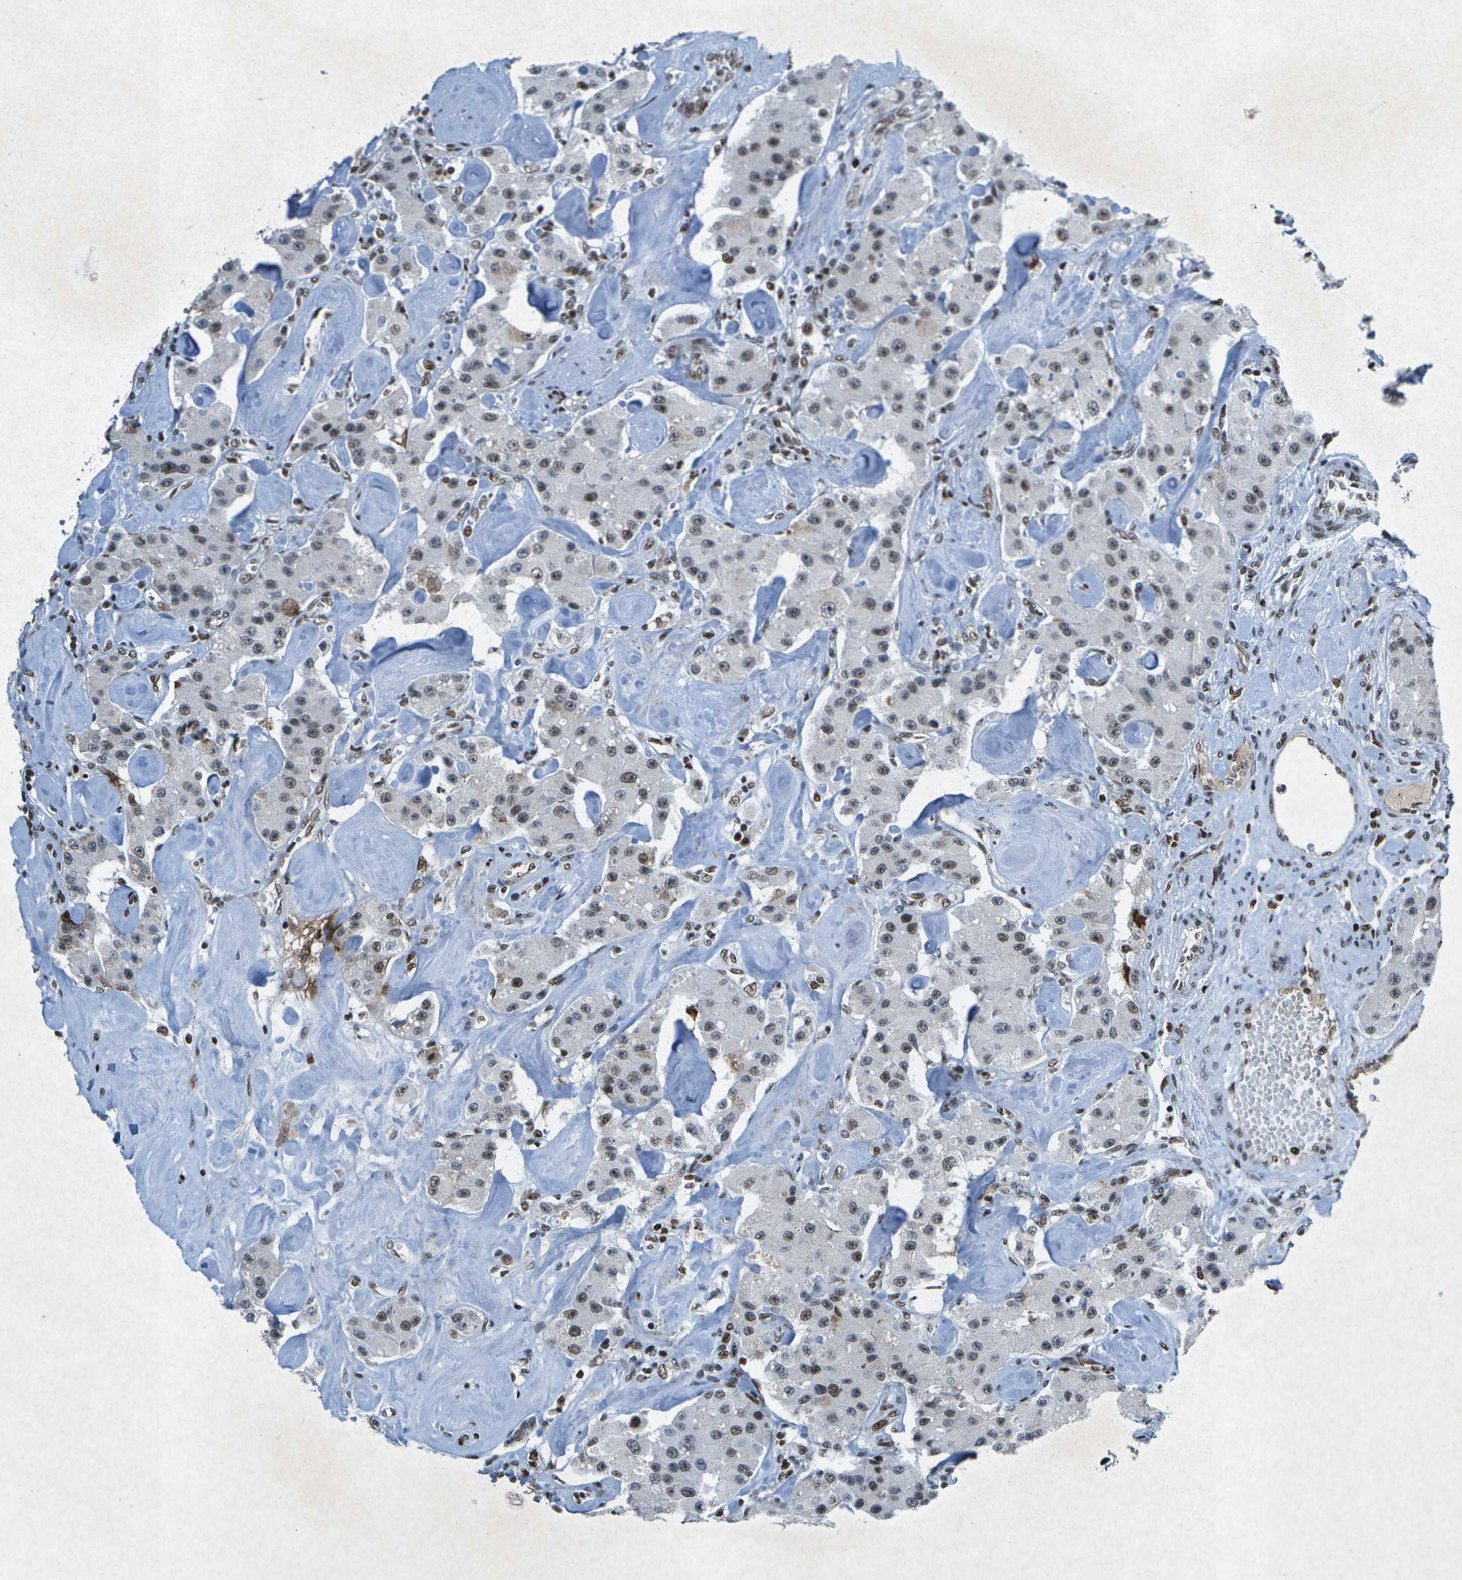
{"staining": {"intensity": "moderate", "quantity": "25%-75%", "location": "nuclear"}, "tissue": "carcinoid", "cell_type": "Tumor cells", "image_type": "cancer", "snomed": [{"axis": "morphology", "description": "Carcinoid, malignant, NOS"}, {"axis": "topography", "description": "Pancreas"}], "caption": "Protein staining by immunohistochemistry (IHC) shows moderate nuclear expression in approximately 25%-75% of tumor cells in carcinoid.", "gene": "MTA2", "patient": {"sex": "male", "age": 41}}